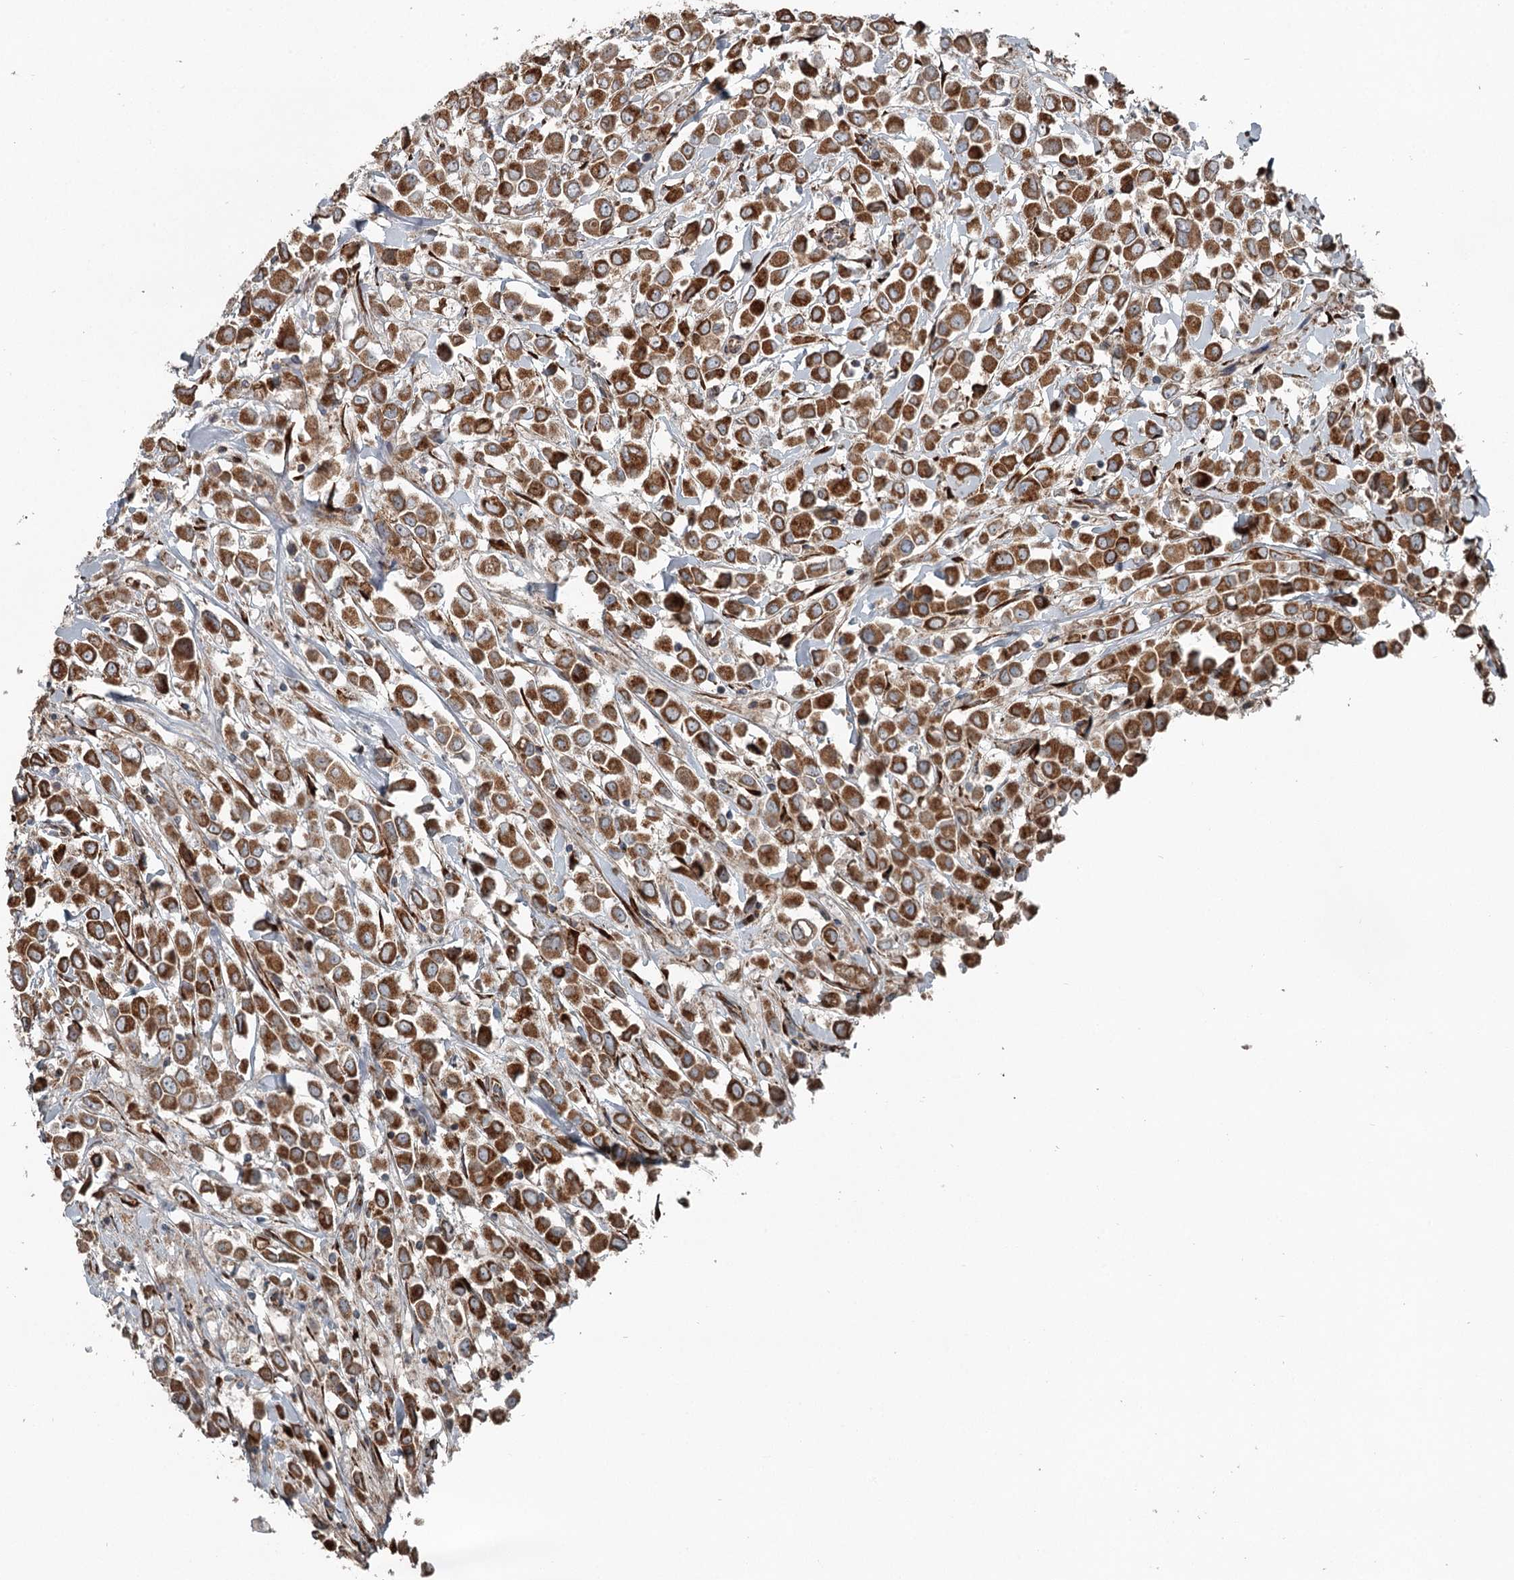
{"staining": {"intensity": "strong", "quantity": ">75%", "location": "cytoplasmic/membranous"}, "tissue": "breast cancer", "cell_type": "Tumor cells", "image_type": "cancer", "snomed": [{"axis": "morphology", "description": "Duct carcinoma"}, {"axis": "topography", "description": "Breast"}], "caption": "Immunohistochemistry histopathology image of breast invasive ductal carcinoma stained for a protein (brown), which demonstrates high levels of strong cytoplasmic/membranous staining in approximately >75% of tumor cells.", "gene": "RASSF8", "patient": {"sex": "female", "age": 61}}